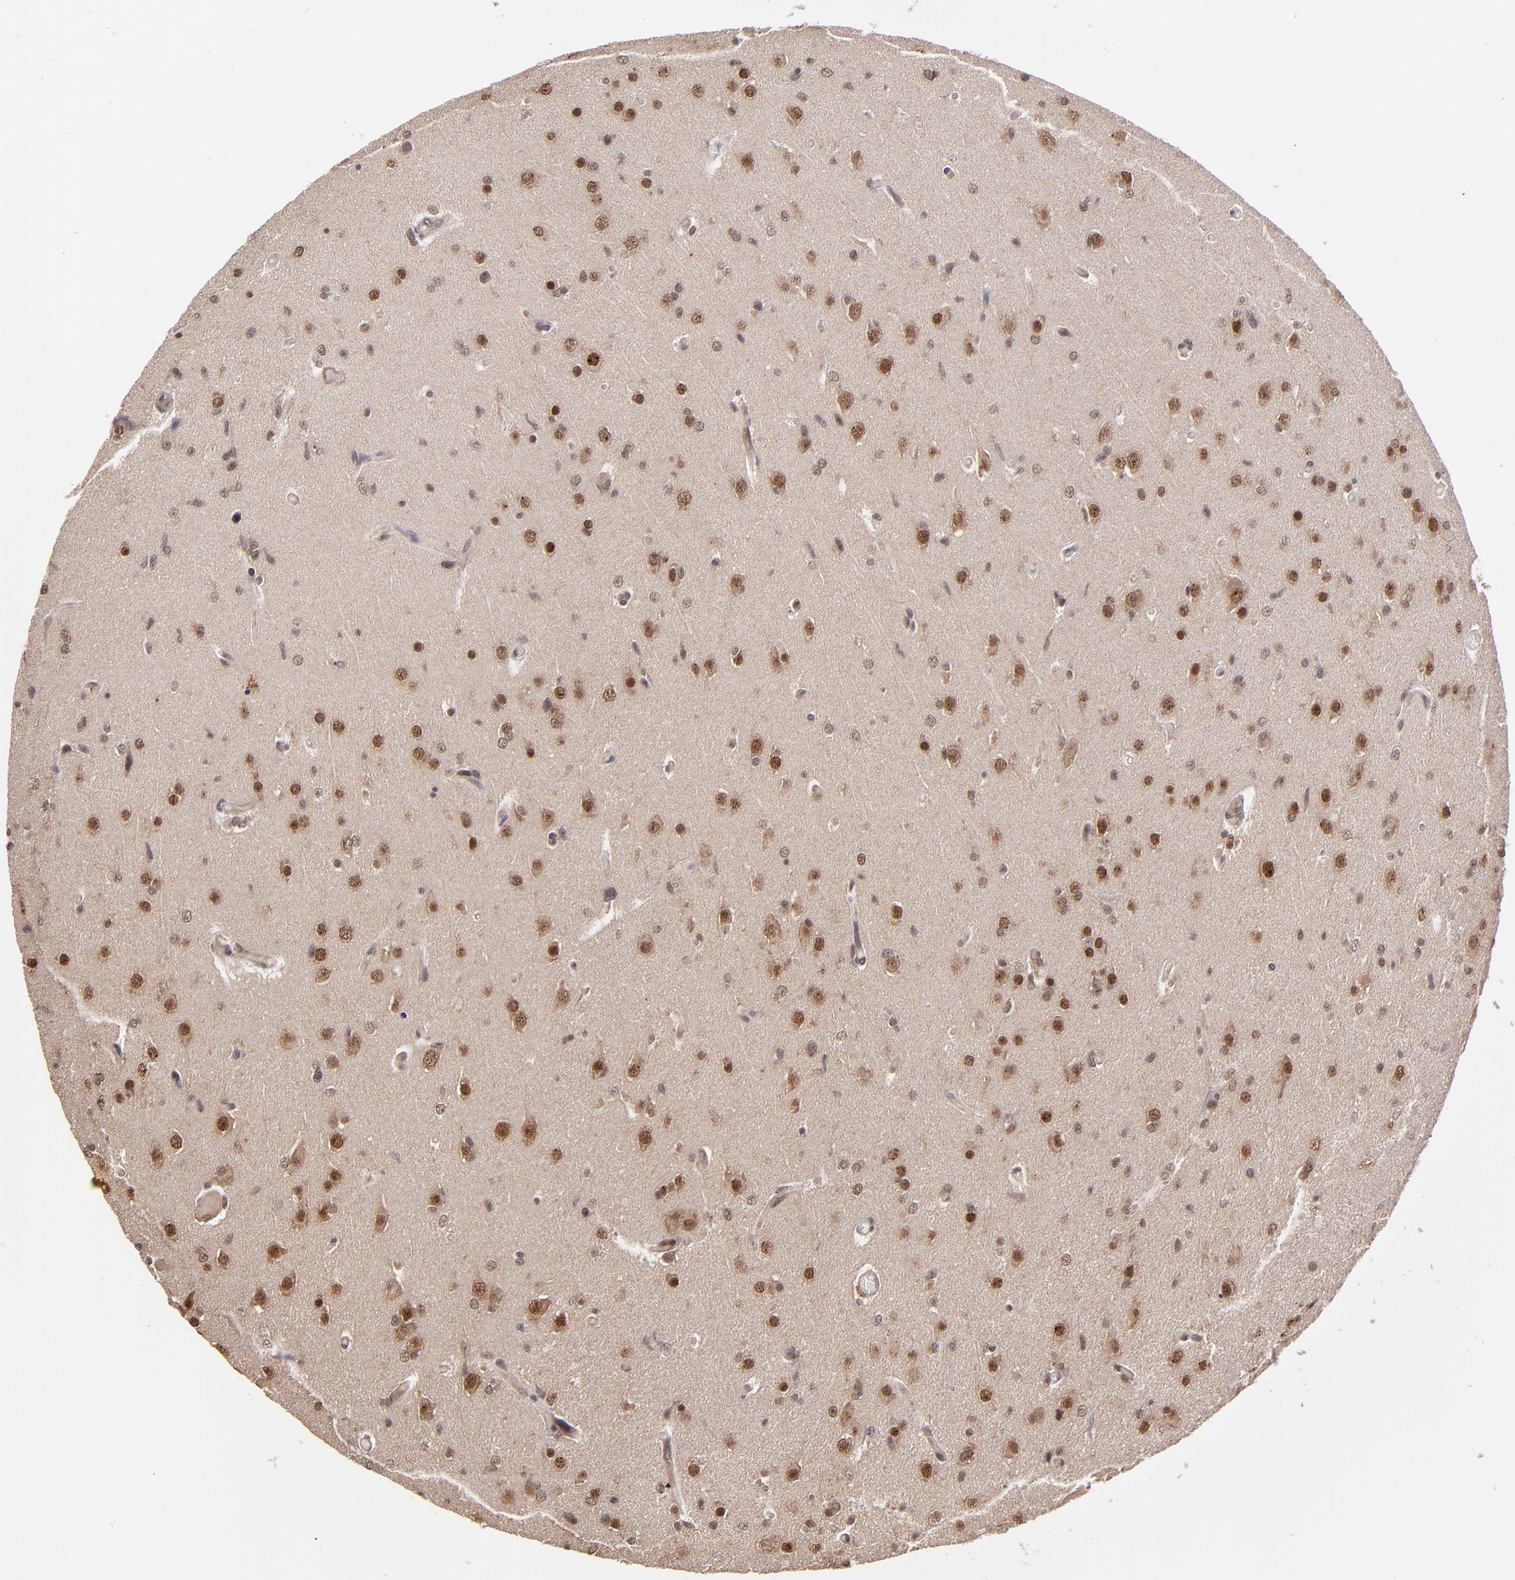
{"staining": {"intensity": "moderate", "quantity": "25%-75%", "location": "nuclear"}, "tissue": "glioma", "cell_type": "Tumor cells", "image_type": "cancer", "snomed": [{"axis": "morphology", "description": "Glioma, malignant, High grade"}, {"axis": "topography", "description": "Brain"}], "caption": "A brown stain labels moderate nuclear expression of a protein in malignant glioma (high-grade) tumor cells. (DAB (3,3'-diaminobenzidine) IHC, brown staining for protein, blue staining for nuclei).", "gene": "ABHD12B", "patient": {"sex": "male", "age": 33}}